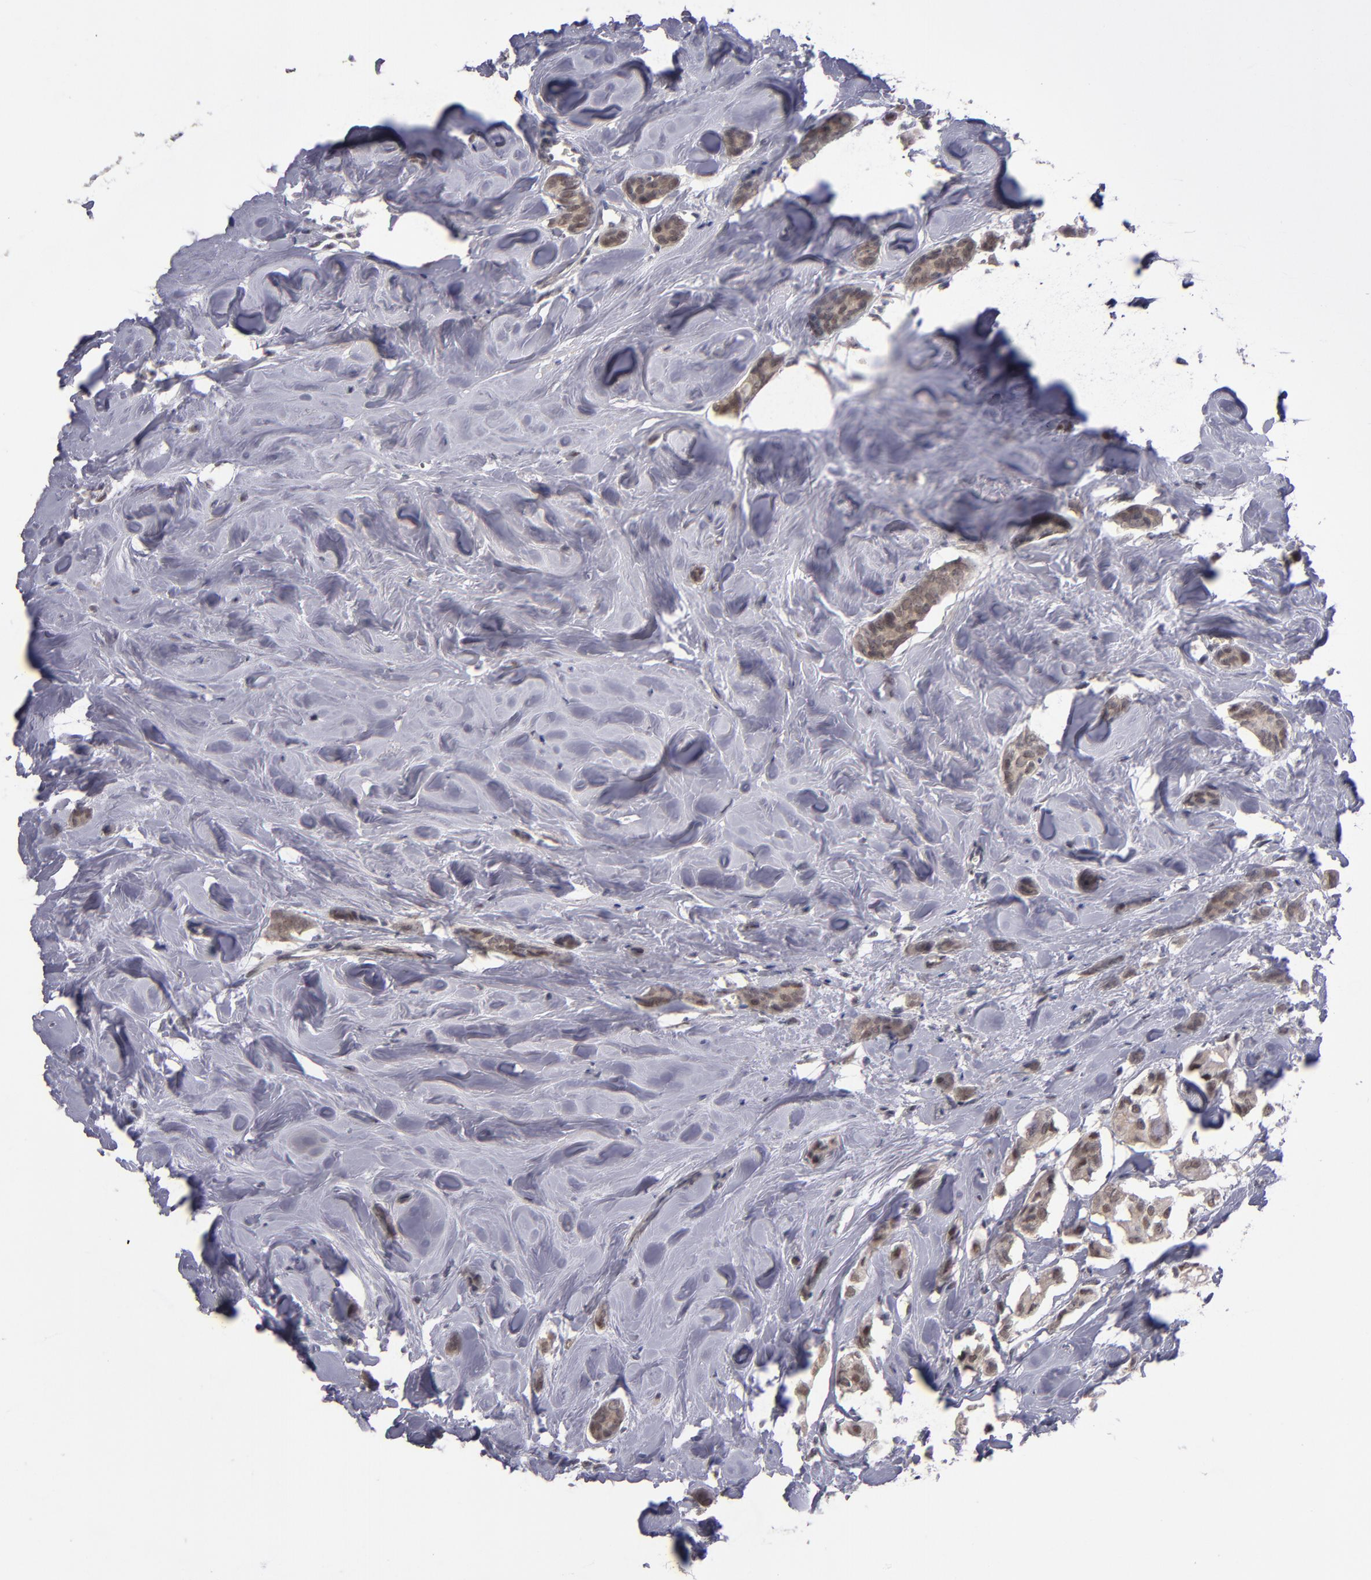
{"staining": {"intensity": "weak", "quantity": ">75%", "location": "cytoplasmic/membranous,nuclear"}, "tissue": "breast cancer", "cell_type": "Tumor cells", "image_type": "cancer", "snomed": [{"axis": "morphology", "description": "Duct carcinoma"}, {"axis": "topography", "description": "Breast"}], "caption": "The immunohistochemical stain labels weak cytoplasmic/membranous and nuclear staining in tumor cells of breast cancer (invasive ductal carcinoma) tissue.", "gene": "OTUB2", "patient": {"sex": "female", "age": 84}}